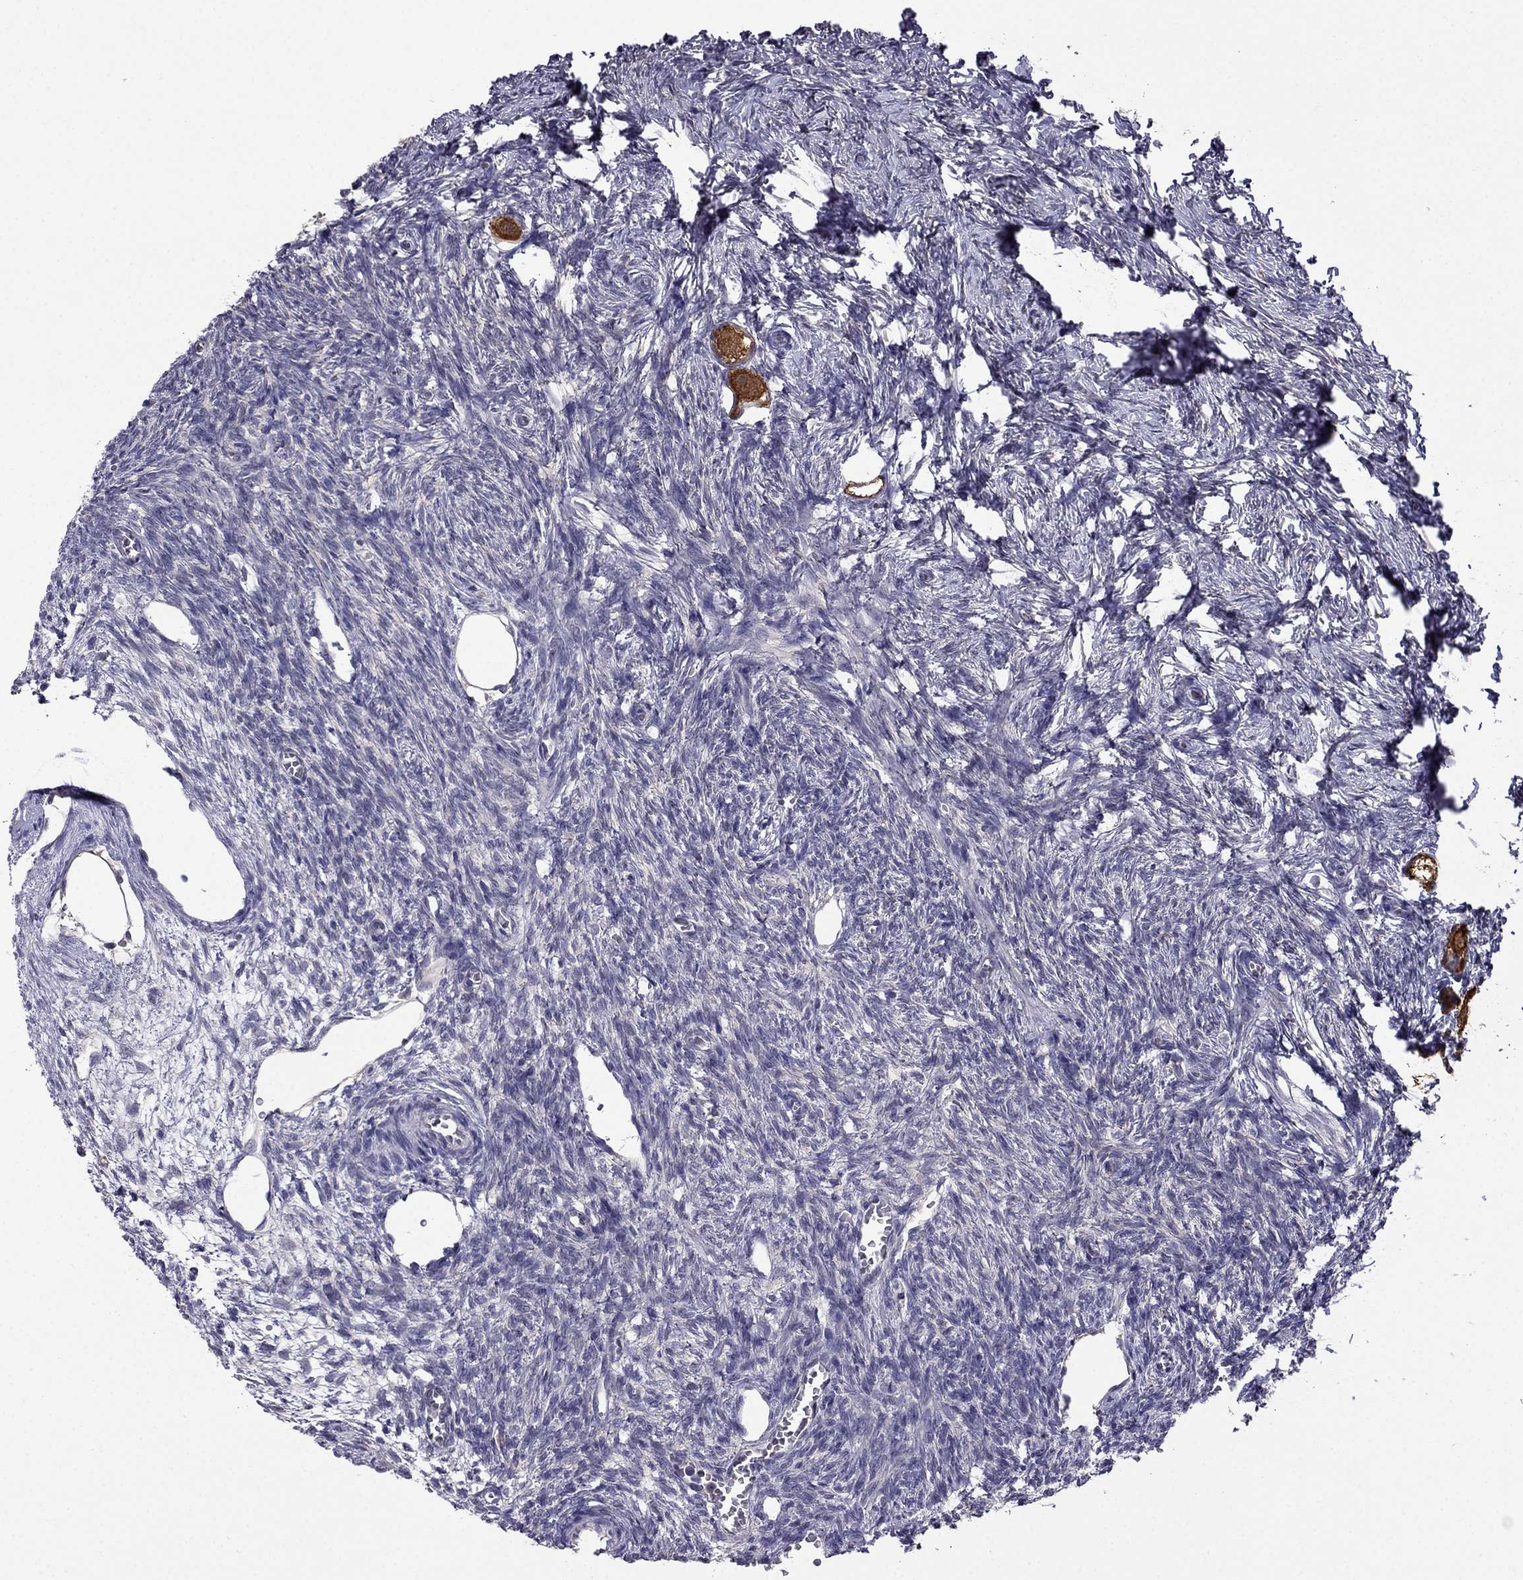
{"staining": {"intensity": "strong", "quantity": ">75%", "location": "cytoplasmic/membranous"}, "tissue": "ovary", "cell_type": "Follicle cells", "image_type": "normal", "snomed": [{"axis": "morphology", "description": "Normal tissue, NOS"}, {"axis": "topography", "description": "Ovary"}], "caption": "Protein expression analysis of unremarkable human ovary reveals strong cytoplasmic/membranous staining in about >75% of follicle cells.", "gene": "SCNN1D", "patient": {"sex": "female", "age": 27}}